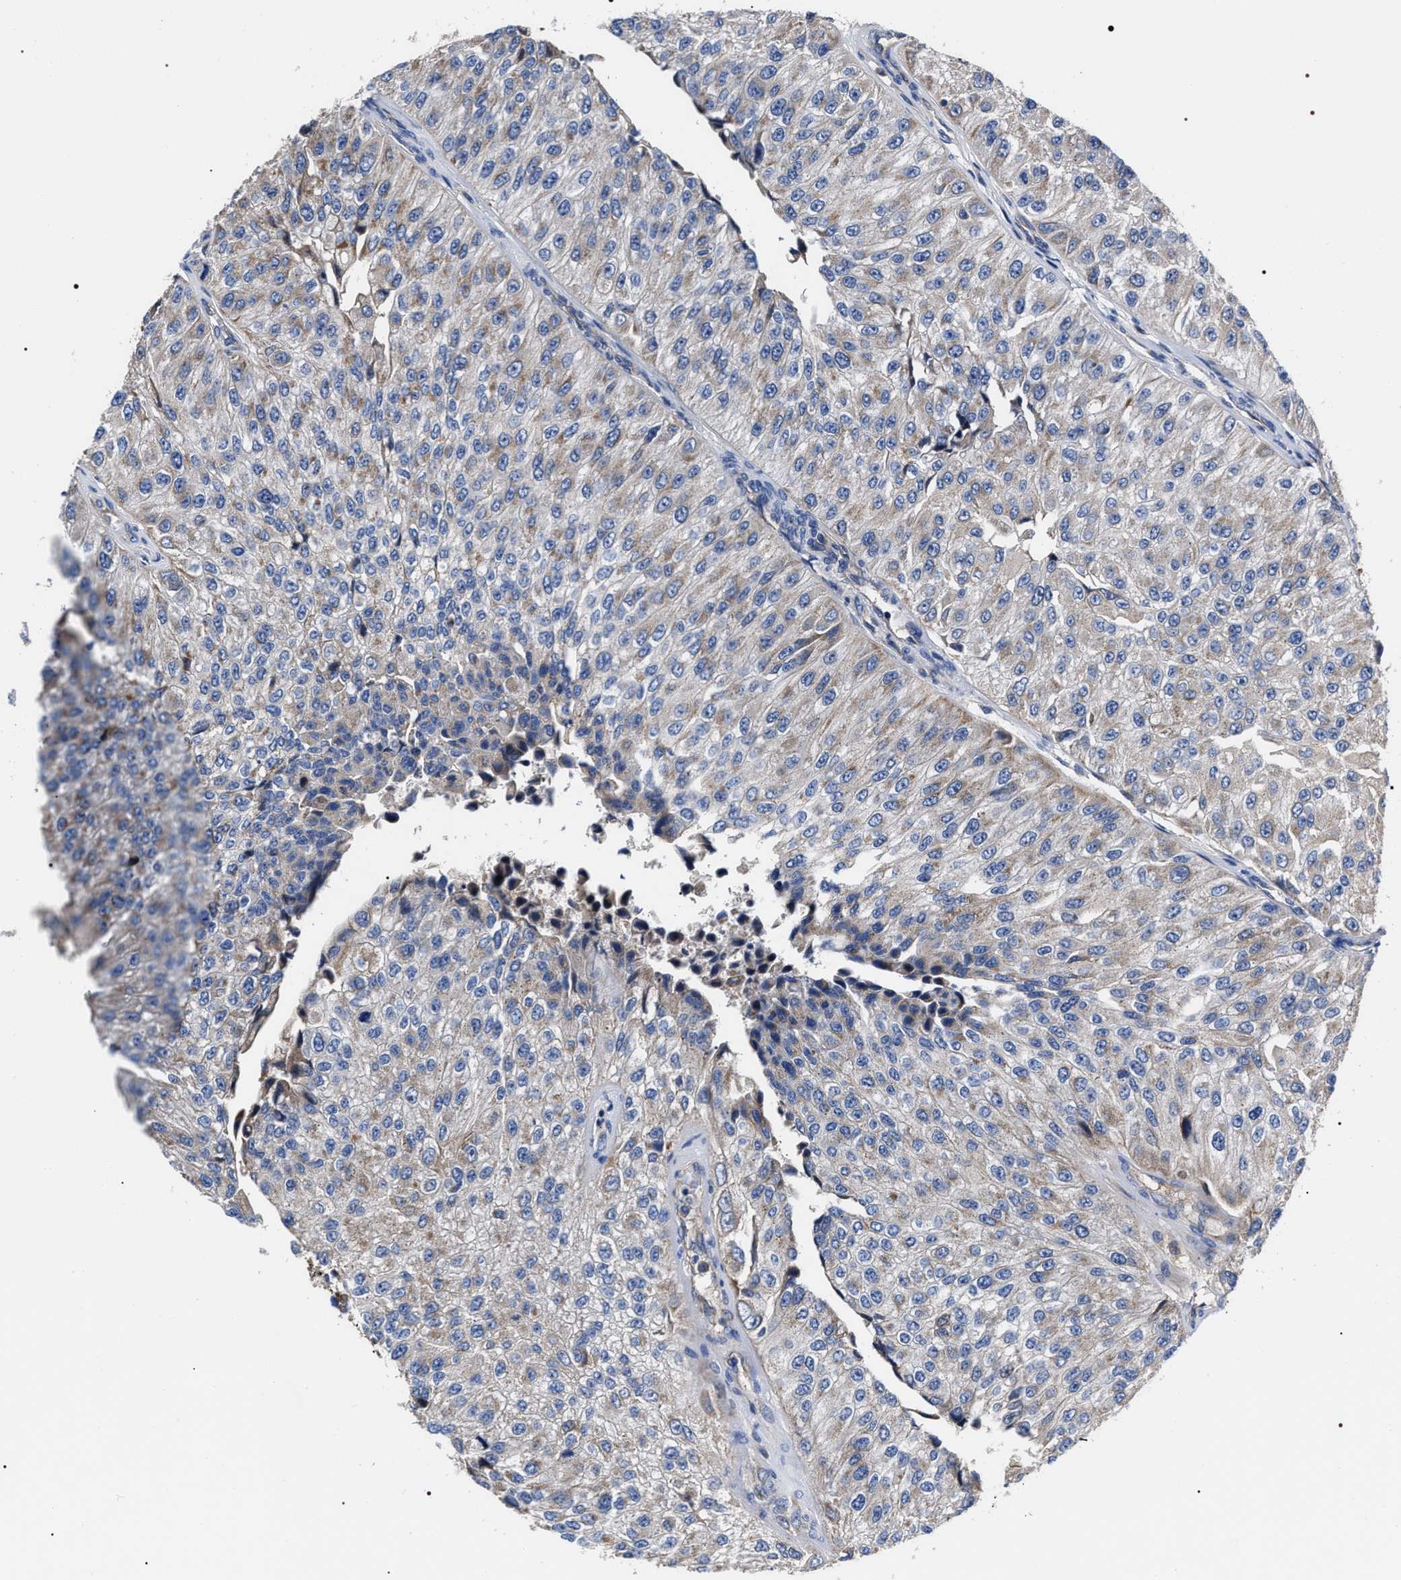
{"staining": {"intensity": "weak", "quantity": "<25%", "location": "cytoplasmic/membranous"}, "tissue": "urothelial cancer", "cell_type": "Tumor cells", "image_type": "cancer", "snomed": [{"axis": "morphology", "description": "Urothelial carcinoma, High grade"}, {"axis": "topography", "description": "Kidney"}, {"axis": "topography", "description": "Urinary bladder"}], "caption": "Tumor cells are negative for brown protein staining in urothelial carcinoma (high-grade).", "gene": "MACC1", "patient": {"sex": "male", "age": 77}}